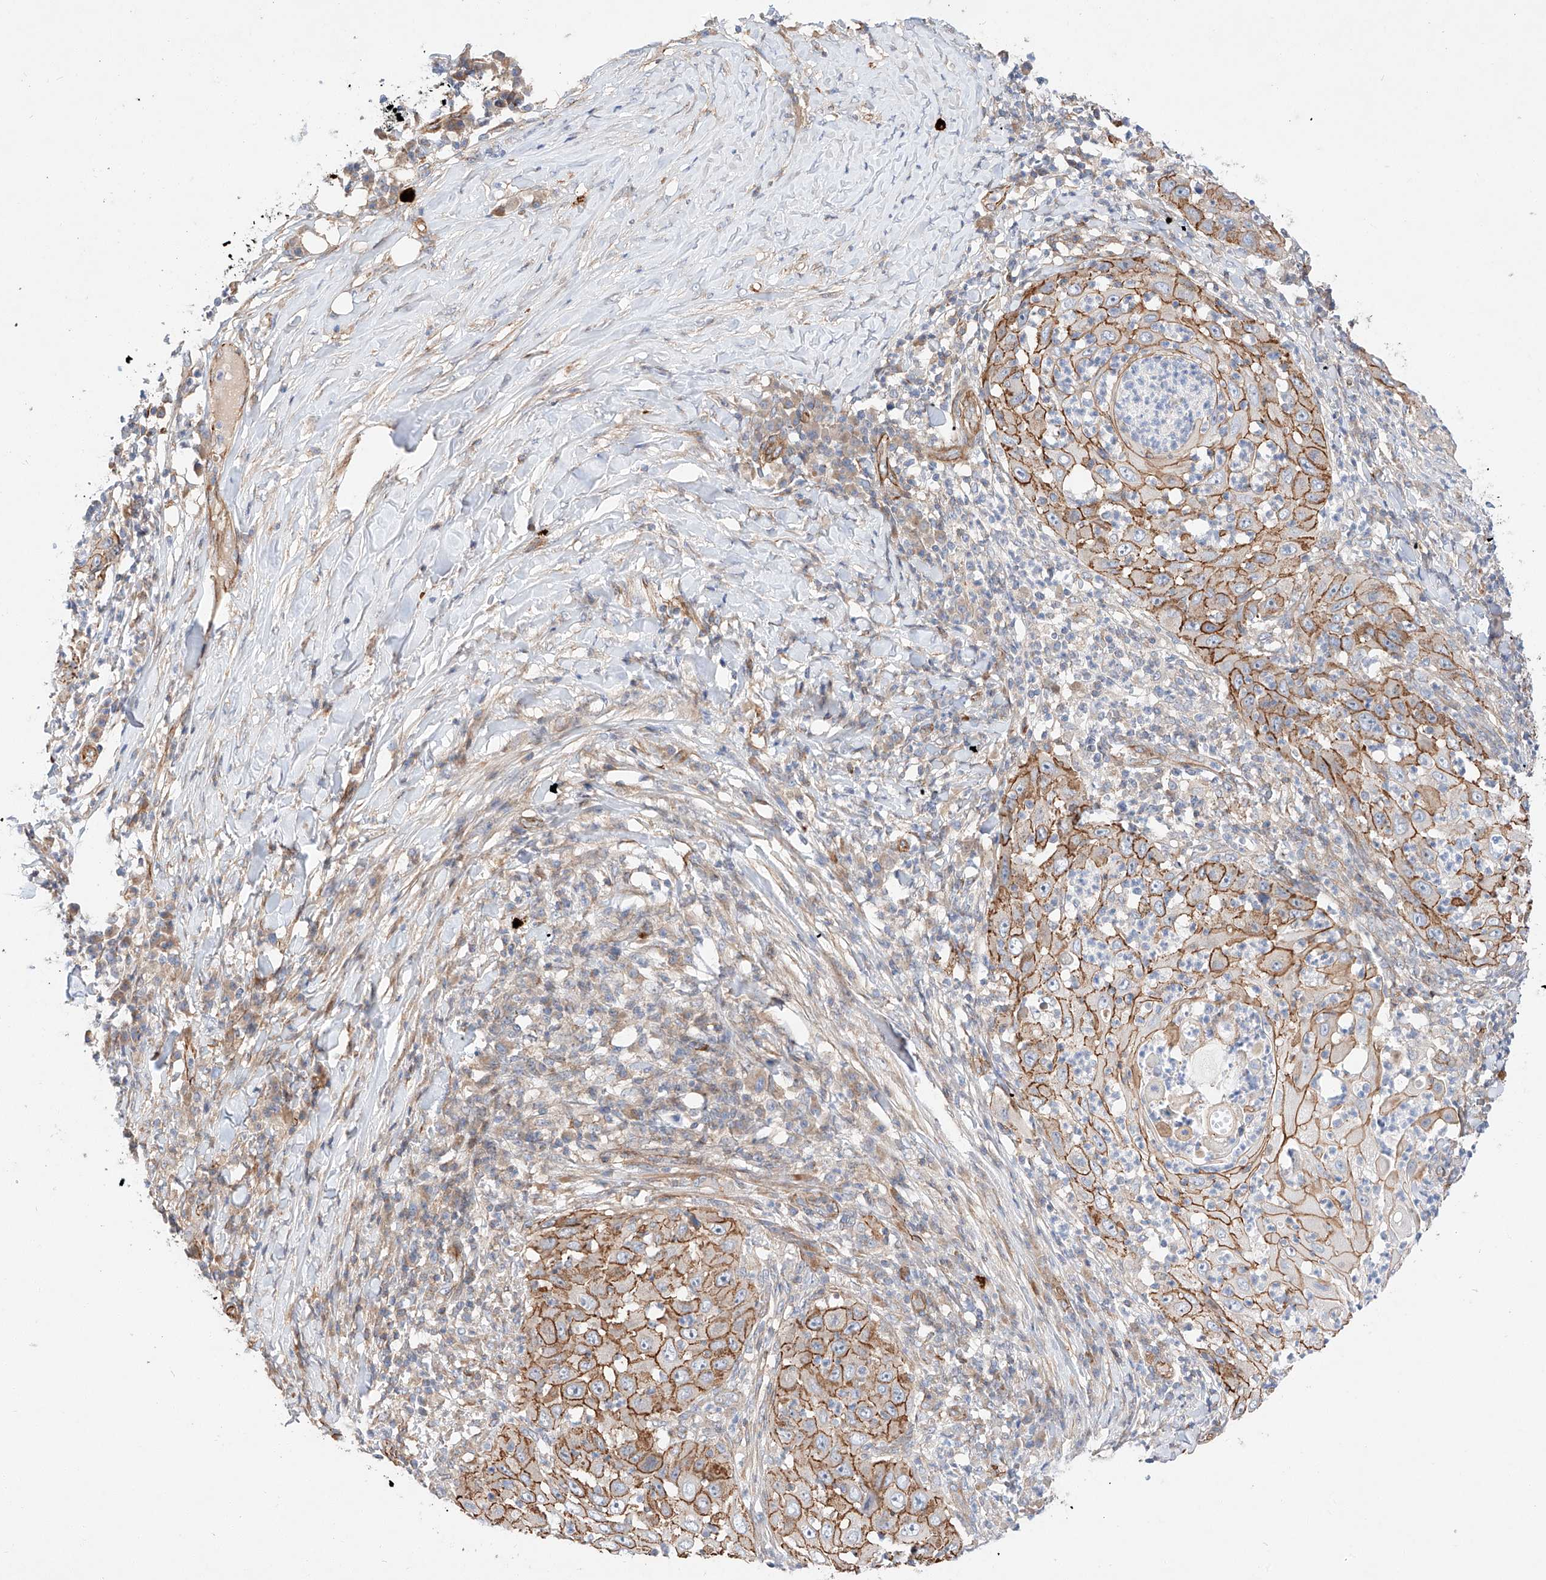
{"staining": {"intensity": "moderate", "quantity": ">75%", "location": "cytoplasmic/membranous"}, "tissue": "skin cancer", "cell_type": "Tumor cells", "image_type": "cancer", "snomed": [{"axis": "morphology", "description": "Squamous cell carcinoma, NOS"}, {"axis": "topography", "description": "Skin"}], "caption": "DAB immunohistochemical staining of human squamous cell carcinoma (skin) displays moderate cytoplasmic/membranous protein positivity in about >75% of tumor cells. The staining is performed using DAB brown chromogen to label protein expression. The nuclei are counter-stained blue using hematoxylin.", "gene": "MINDY4", "patient": {"sex": "female", "age": 44}}